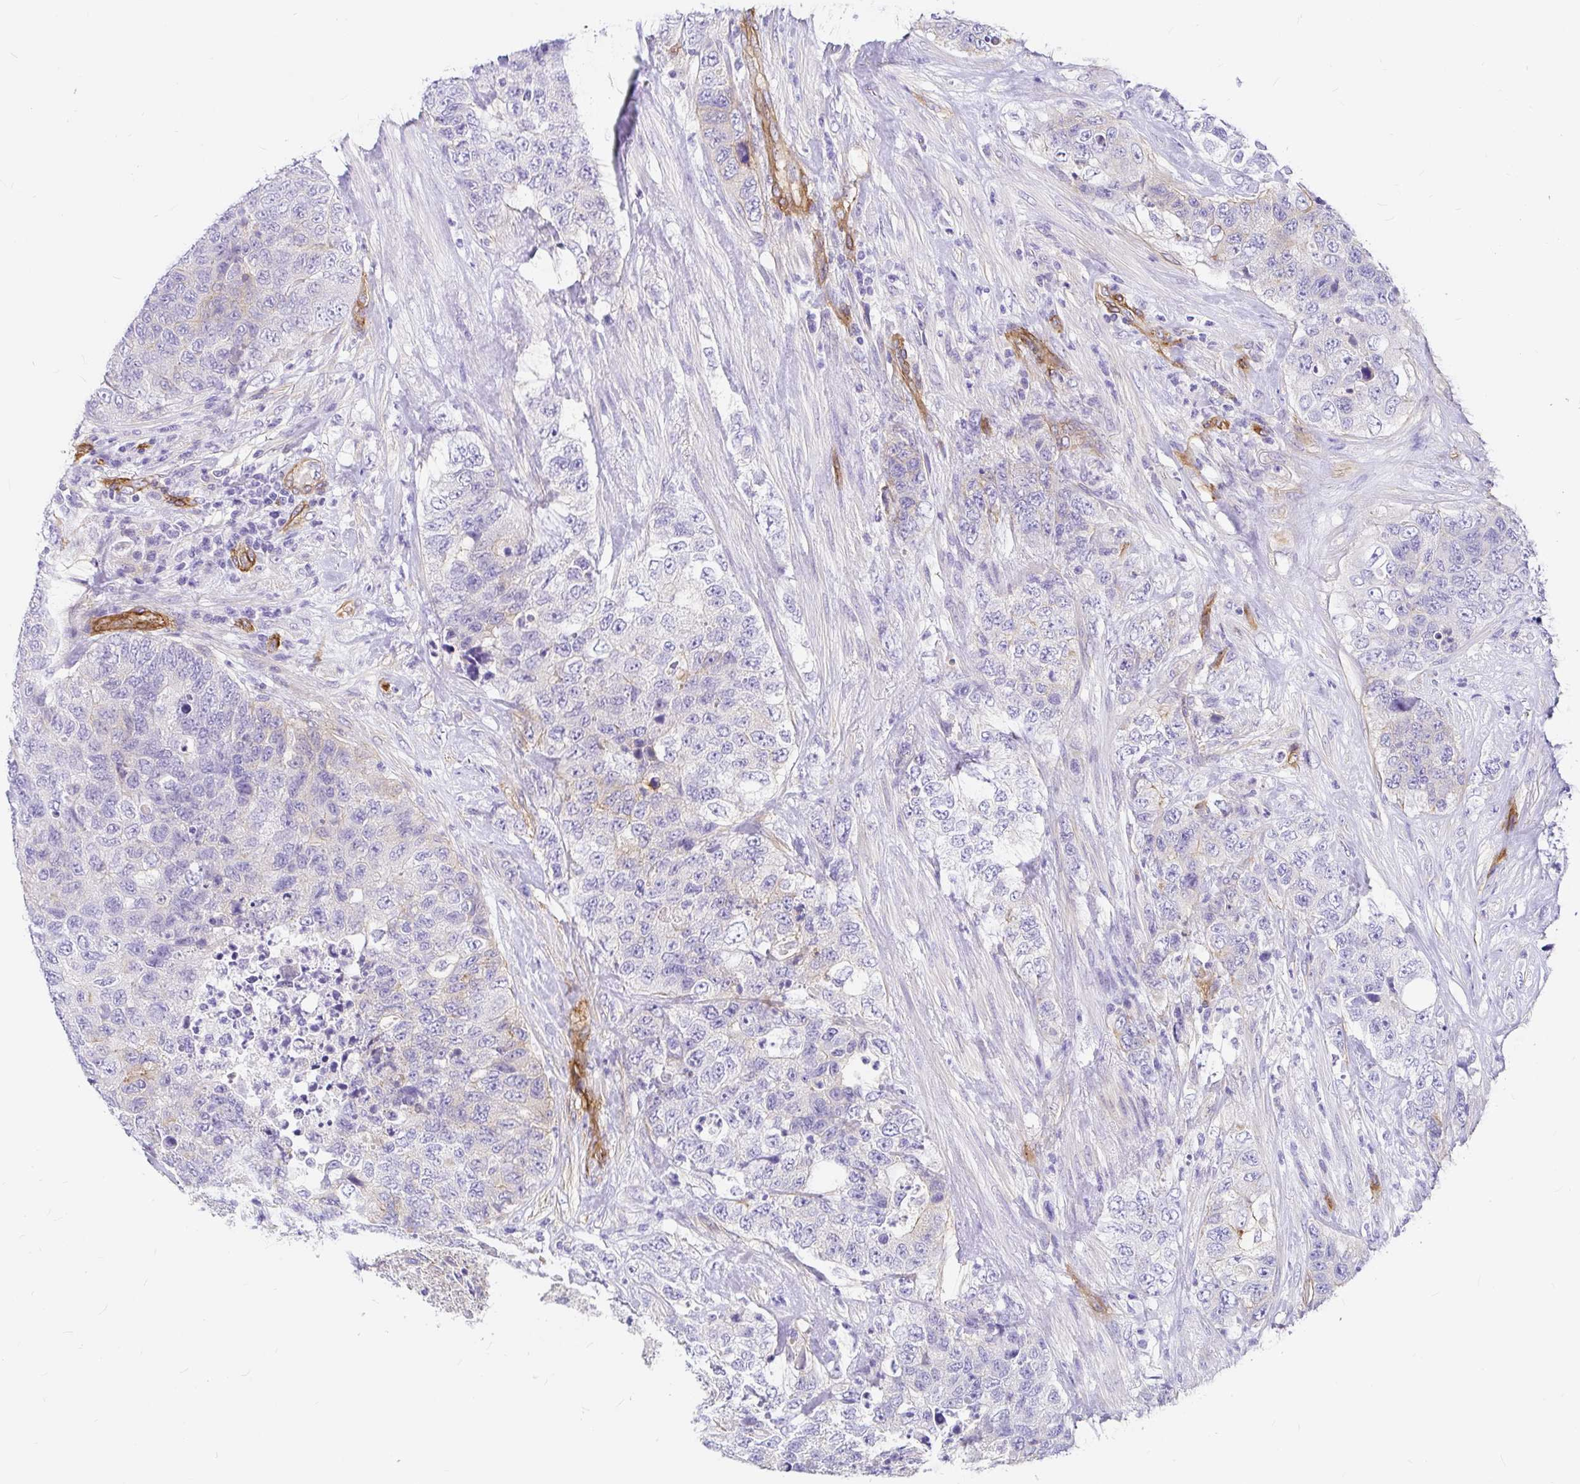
{"staining": {"intensity": "negative", "quantity": "none", "location": "none"}, "tissue": "urothelial cancer", "cell_type": "Tumor cells", "image_type": "cancer", "snomed": [{"axis": "morphology", "description": "Urothelial carcinoma, High grade"}, {"axis": "topography", "description": "Urinary bladder"}], "caption": "DAB (3,3'-diaminobenzidine) immunohistochemical staining of urothelial carcinoma (high-grade) displays no significant expression in tumor cells.", "gene": "MYO1B", "patient": {"sex": "female", "age": 78}}